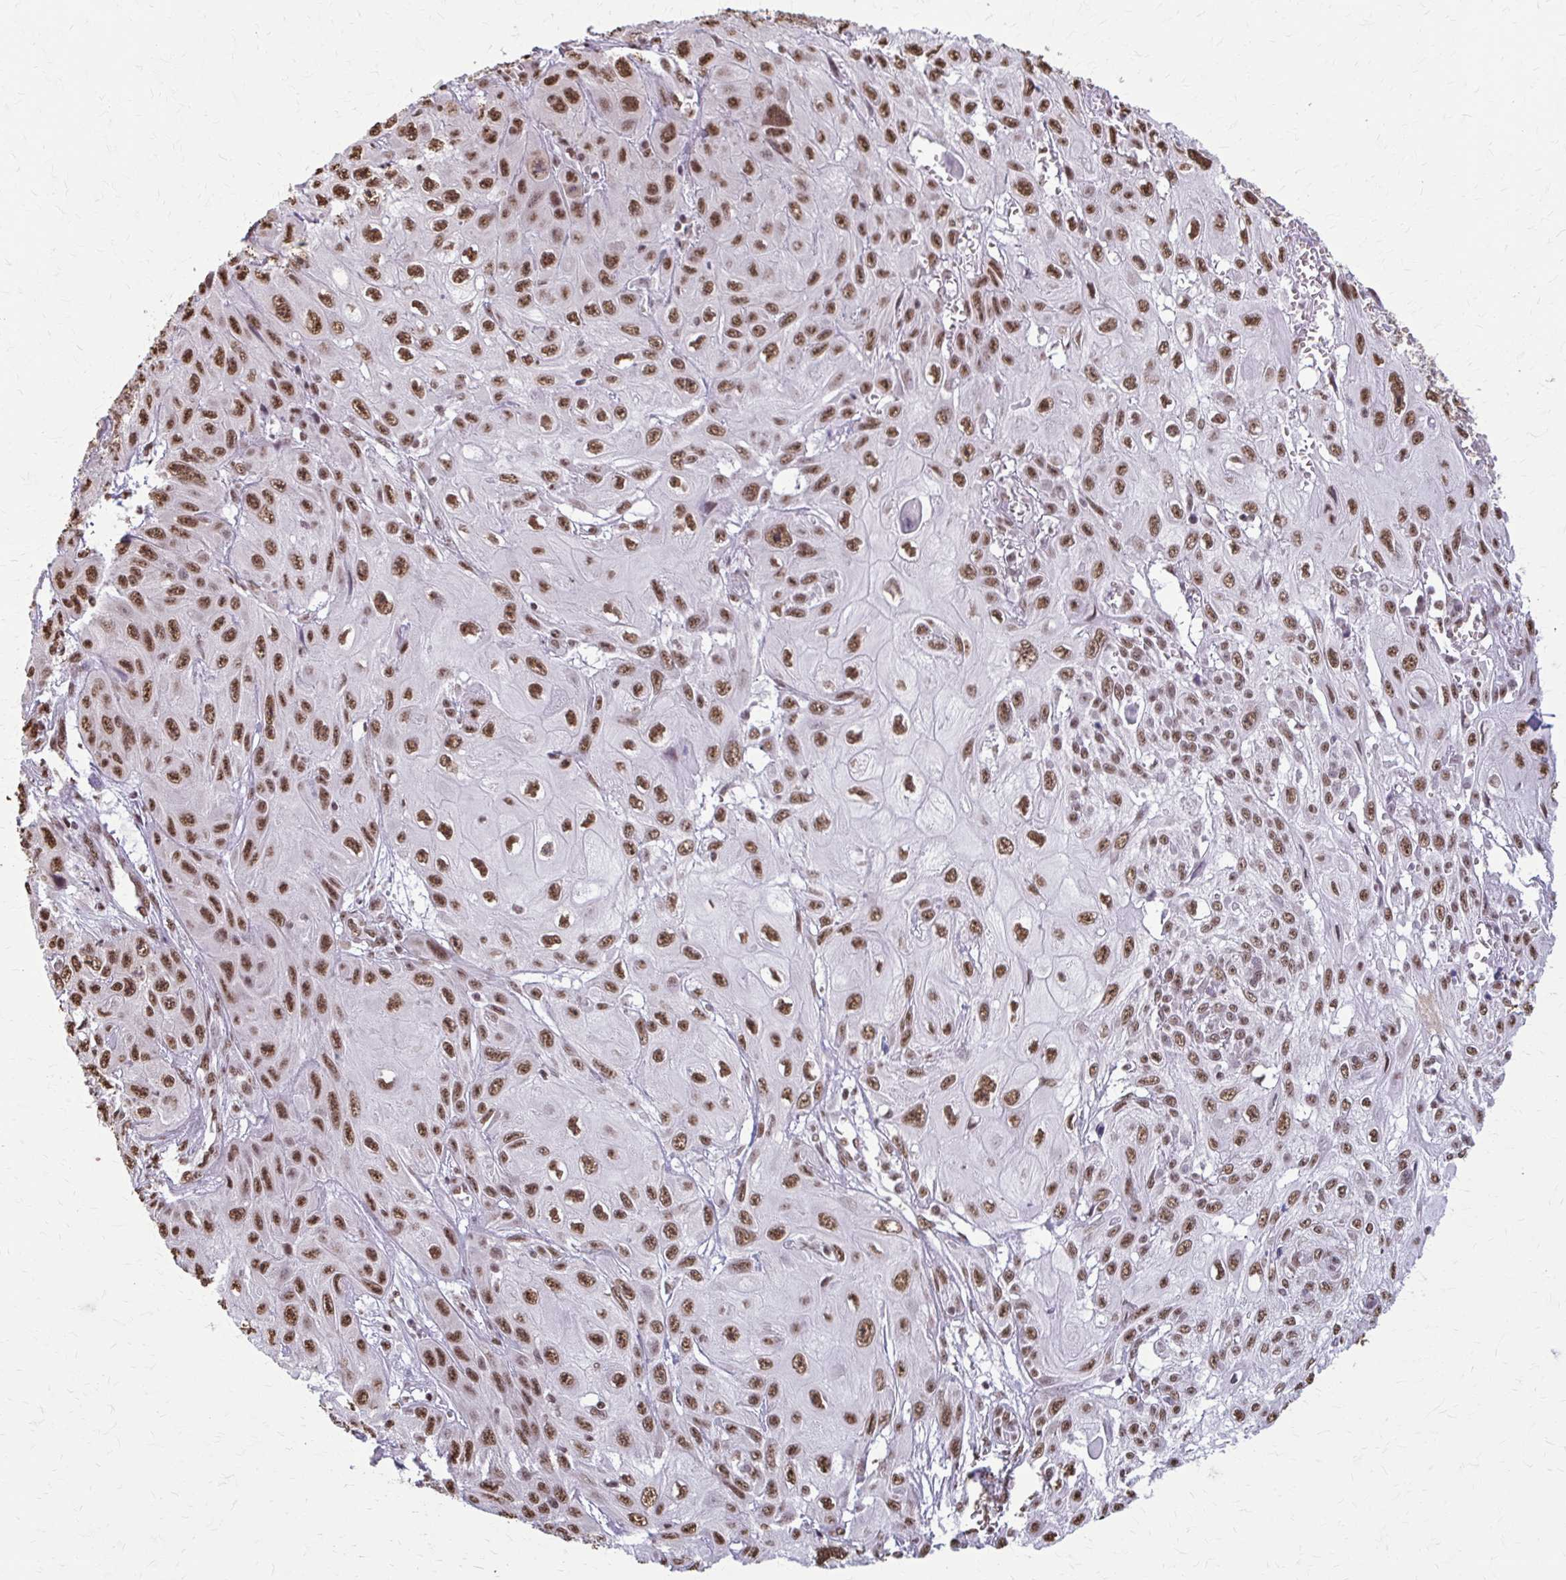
{"staining": {"intensity": "moderate", "quantity": ">75%", "location": "nuclear"}, "tissue": "skin cancer", "cell_type": "Tumor cells", "image_type": "cancer", "snomed": [{"axis": "morphology", "description": "Squamous cell carcinoma, NOS"}, {"axis": "topography", "description": "Skin"}, {"axis": "topography", "description": "Vulva"}], "caption": "This histopathology image displays IHC staining of squamous cell carcinoma (skin), with medium moderate nuclear staining in approximately >75% of tumor cells.", "gene": "SNRPA", "patient": {"sex": "female", "age": 71}}